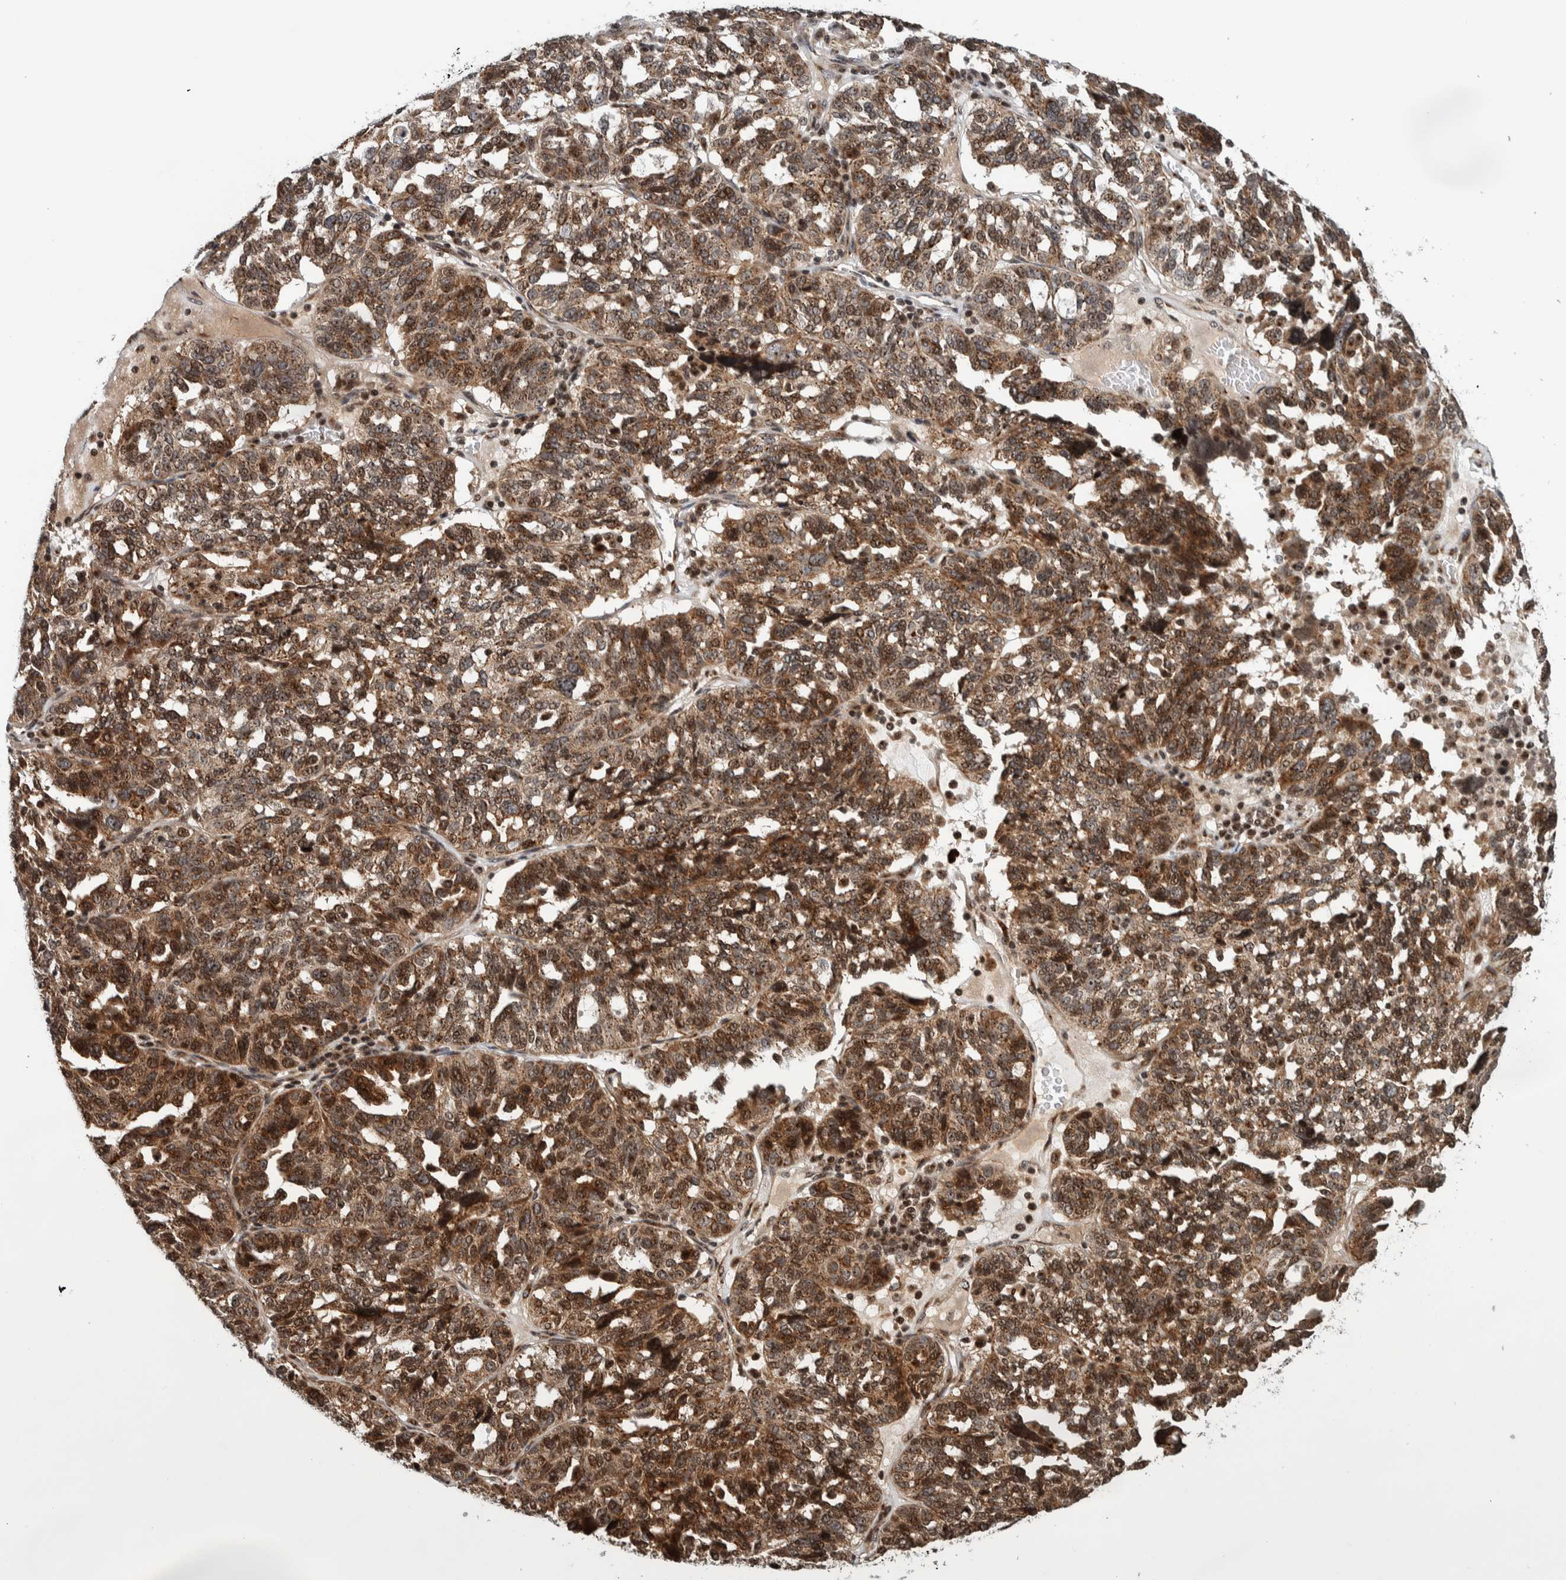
{"staining": {"intensity": "moderate", "quantity": ">75%", "location": "cytoplasmic/membranous,nuclear"}, "tissue": "ovarian cancer", "cell_type": "Tumor cells", "image_type": "cancer", "snomed": [{"axis": "morphology", "description": "Cystadenocarcinoma, serous, NOS"}, {"axis": "topography", "description": "Ovary"}], "caption": "Moderate cytoplasmic/membranous and nuclear expression is appreciated in about >75% of tumor cells in ovarian cancer (serous cystadenocarcinoma).", "gene": "CCDC182", "patient": {"sex": "female", "age": 59}}